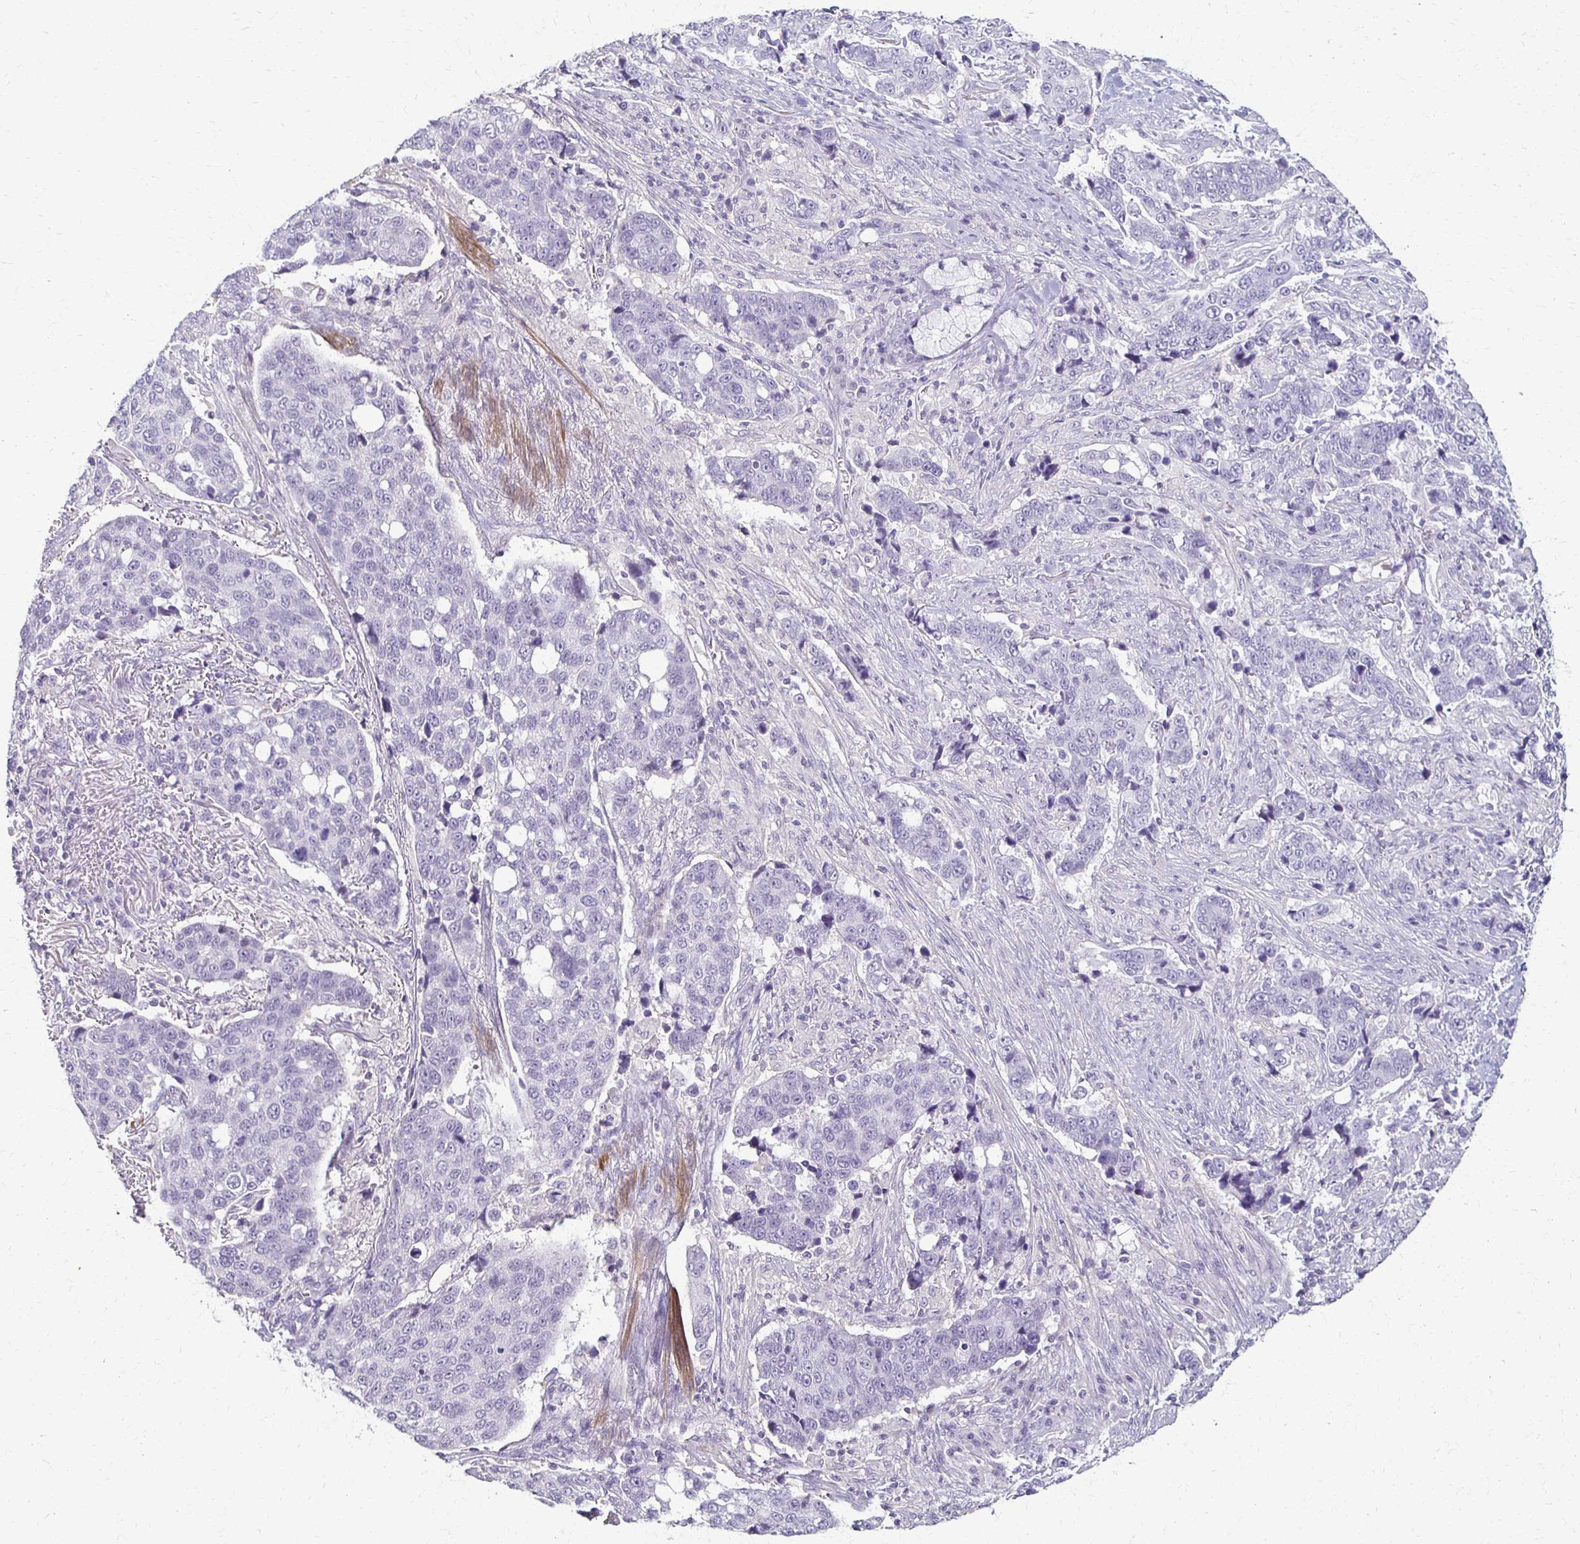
{"staining": {"intensity": "negative", "quantity": "none", "location": "none"}, "tissue": "lung cancer", "cell_type": "Tumor cells", "image_type": "cancer", "snomed": [{"axis": "morphology", "description": "Squamous cell carcinoma, NOS"}, {"axis": "topography", "description": "Lymph node"}, {"axis": "topography", "description": "Lung"}], "caption": "Human lung cancer stained for a protein using immunohistochemistry exhibits no expression in tumor cells.", "gene": "FOXO4", "patient": {"sex": "male", "age": 61}}